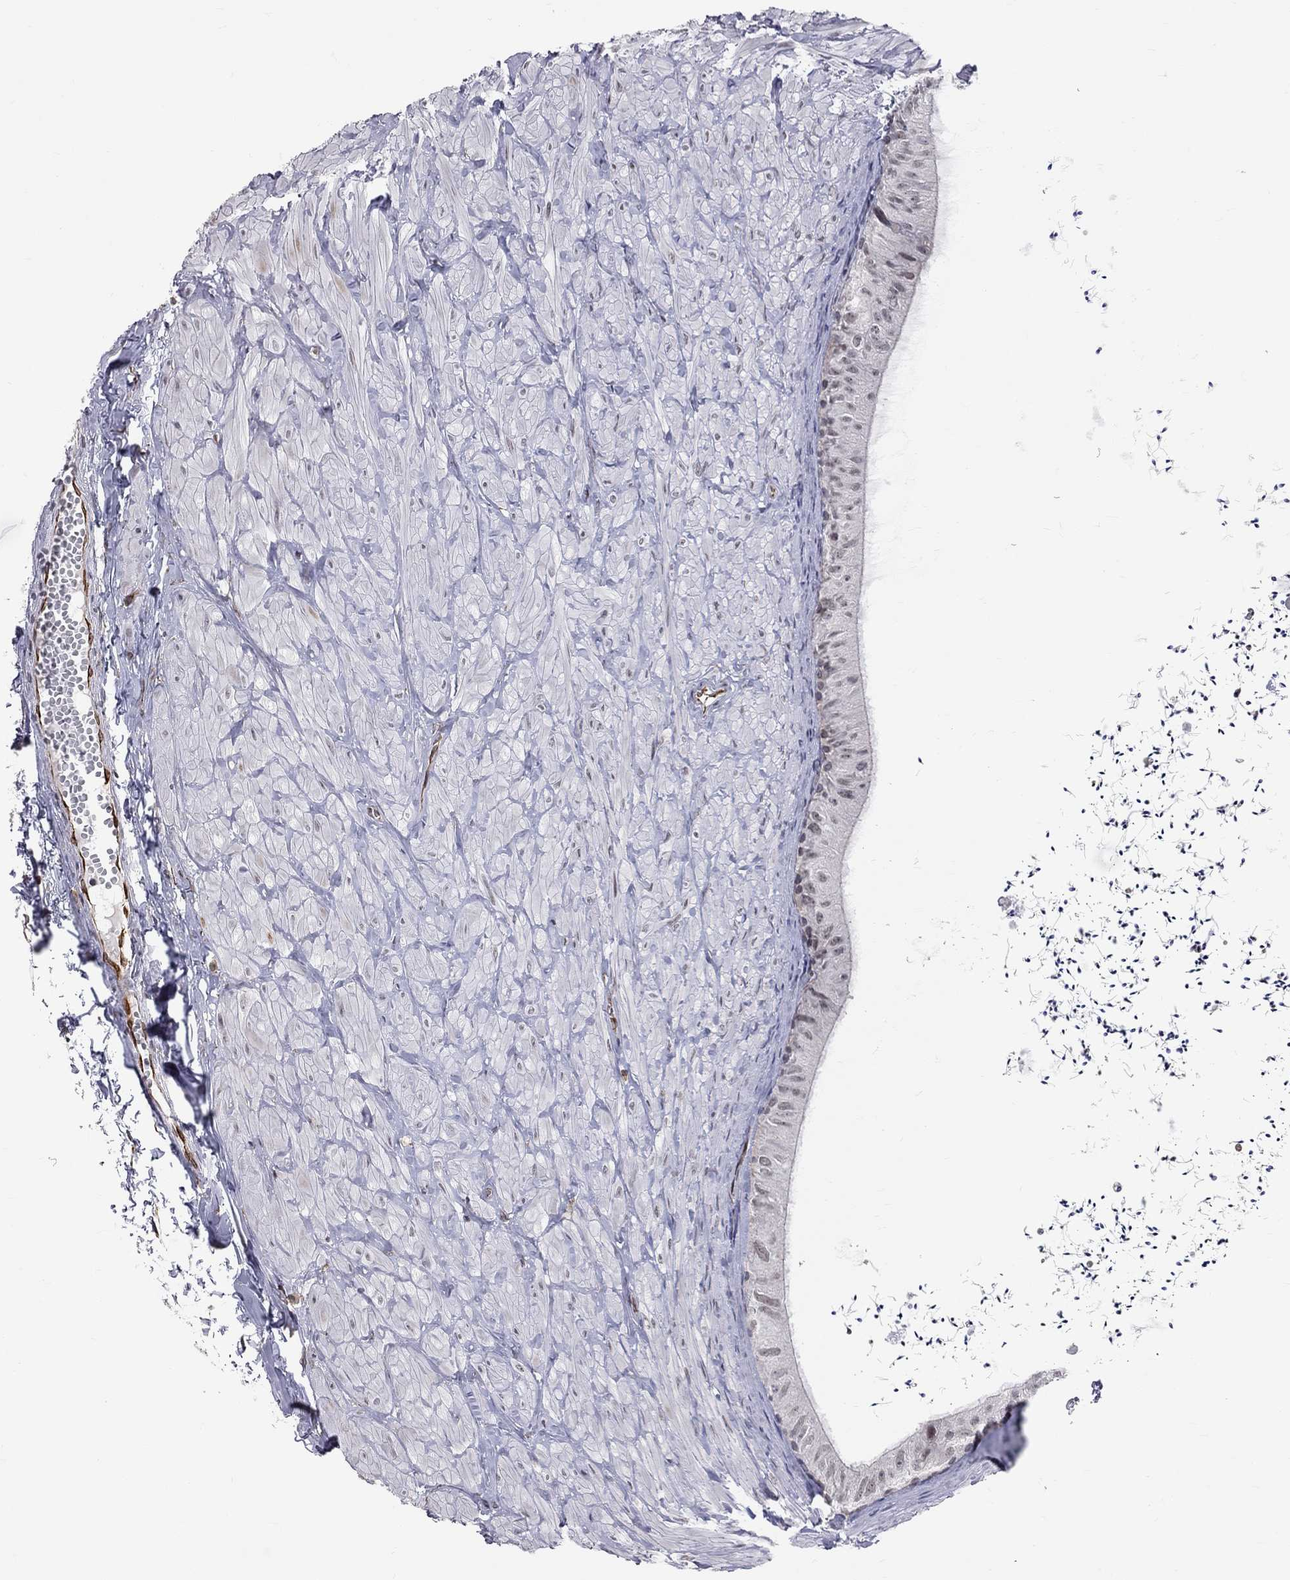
{"staining": {"intensity": "negative", "quantity": "none", "location": "none"}, "tissue": "epididymis", "cell_type": "Glandular cells", "image_type": "normal", "snomed": [{"axis": "morphology", "description": "Normal tissue, NOS"}, {"axis": "topography", "description": "Epididymis"}], "caption": "This is an immunohistochemistry (IHC) histopathology image of normal human epididymis. There is no expression in glandular cells.", "gene": "MTNR1B", "patient": {"sex": "male", "age": 32}}